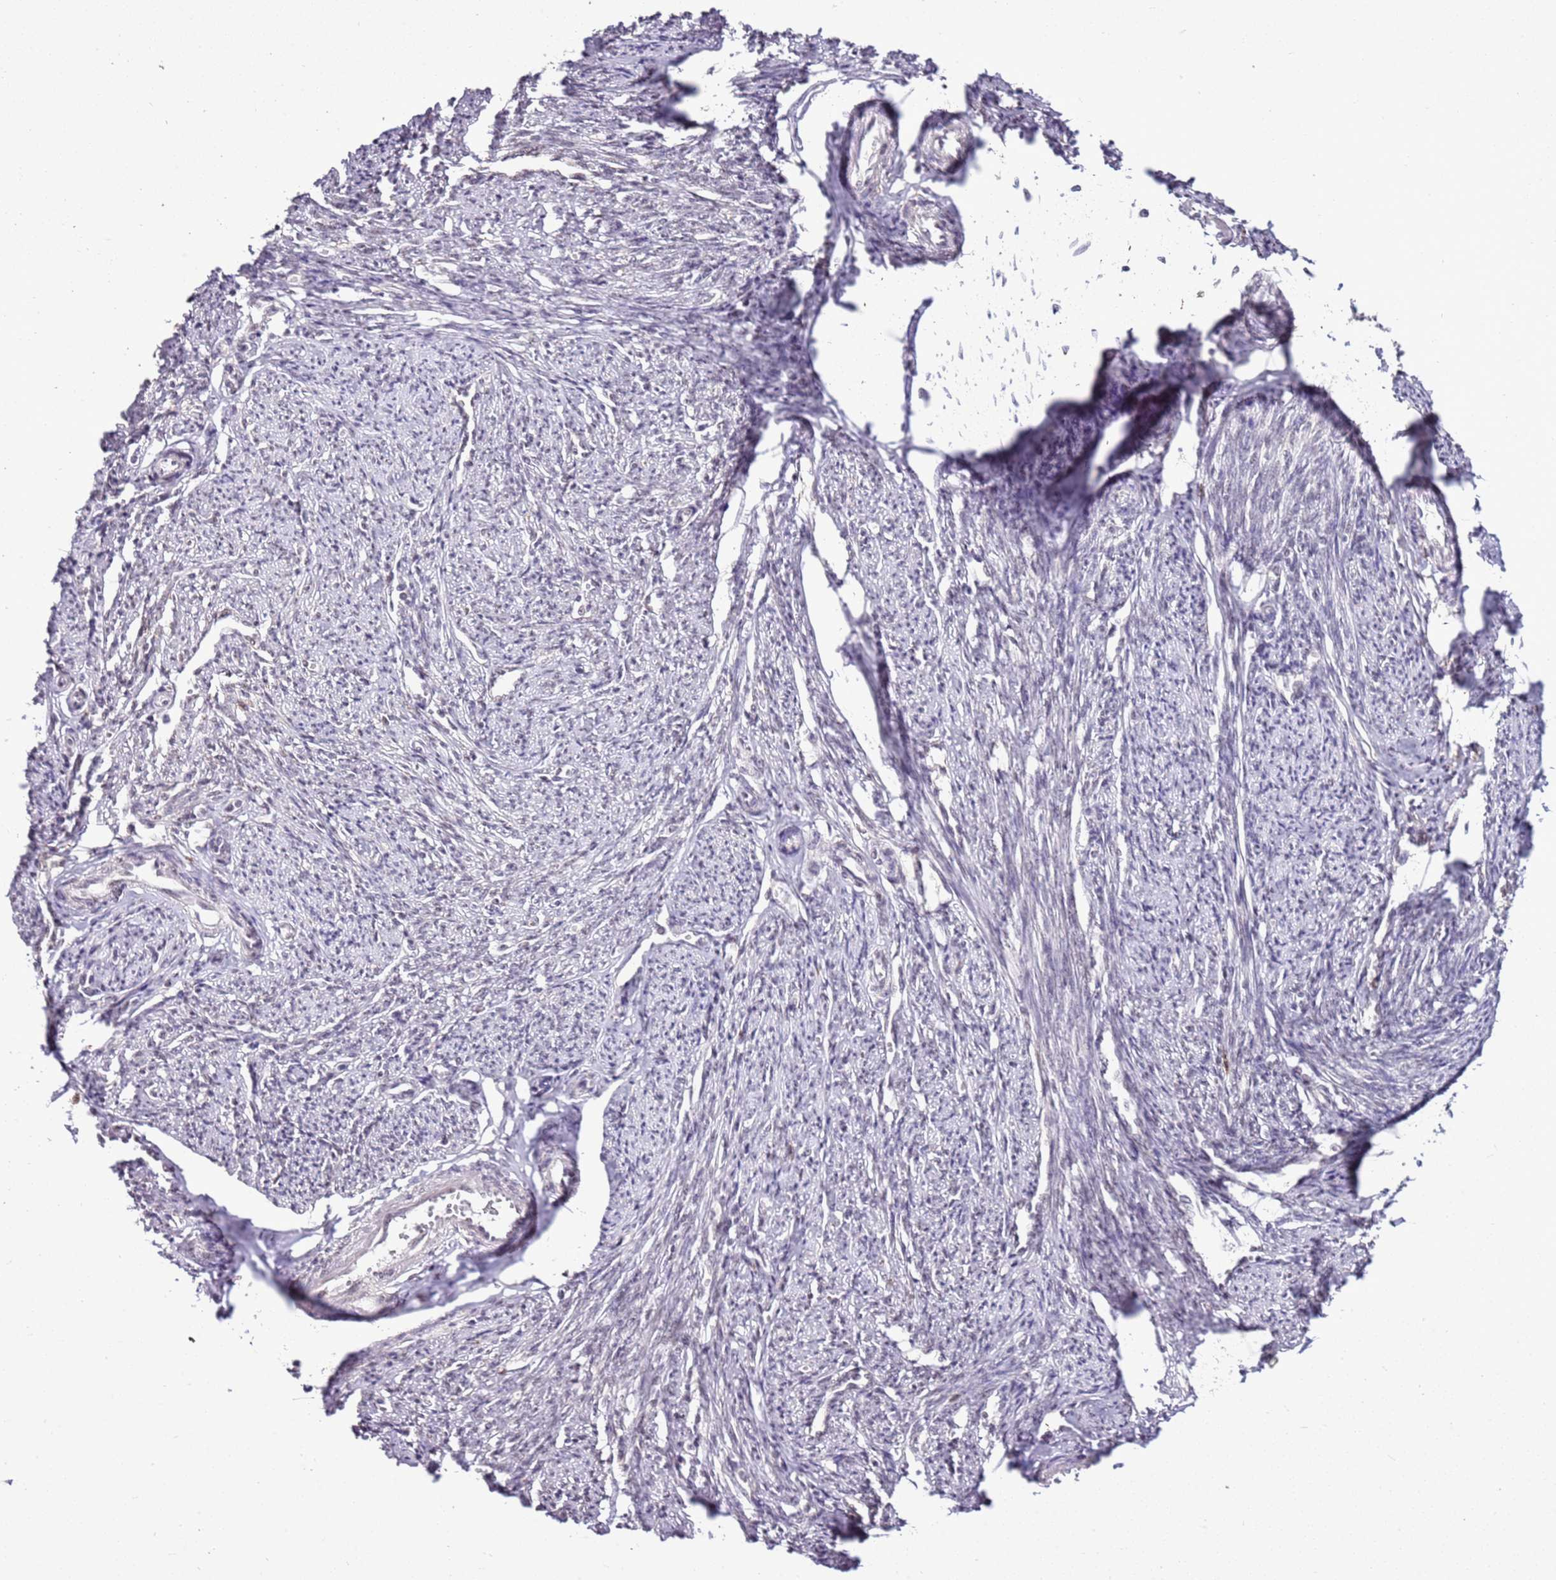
{"staining": {"intensity": "weak", "quantity": "<25%", "location": "nuclear"}, "tissue": "smooth muscle", "cell_type": "Smooth muscle cells", "image_type": "normal", "snomed": [{"axis": "morphology", "description": "Normal tissue, NOS"}, {"axis": "topography", "description": "Smooth muscle"}, {"axis": "topography", "description": "Uterus"}], "caption": "Immunohistochemical staining of normal smooth muscle shows no significant staining in smooth muscle cells. (DAB IHC with hematoxylin counter stain).", "gene": "AKAP8L", "patient": {"sex": "female", "age": 59}}